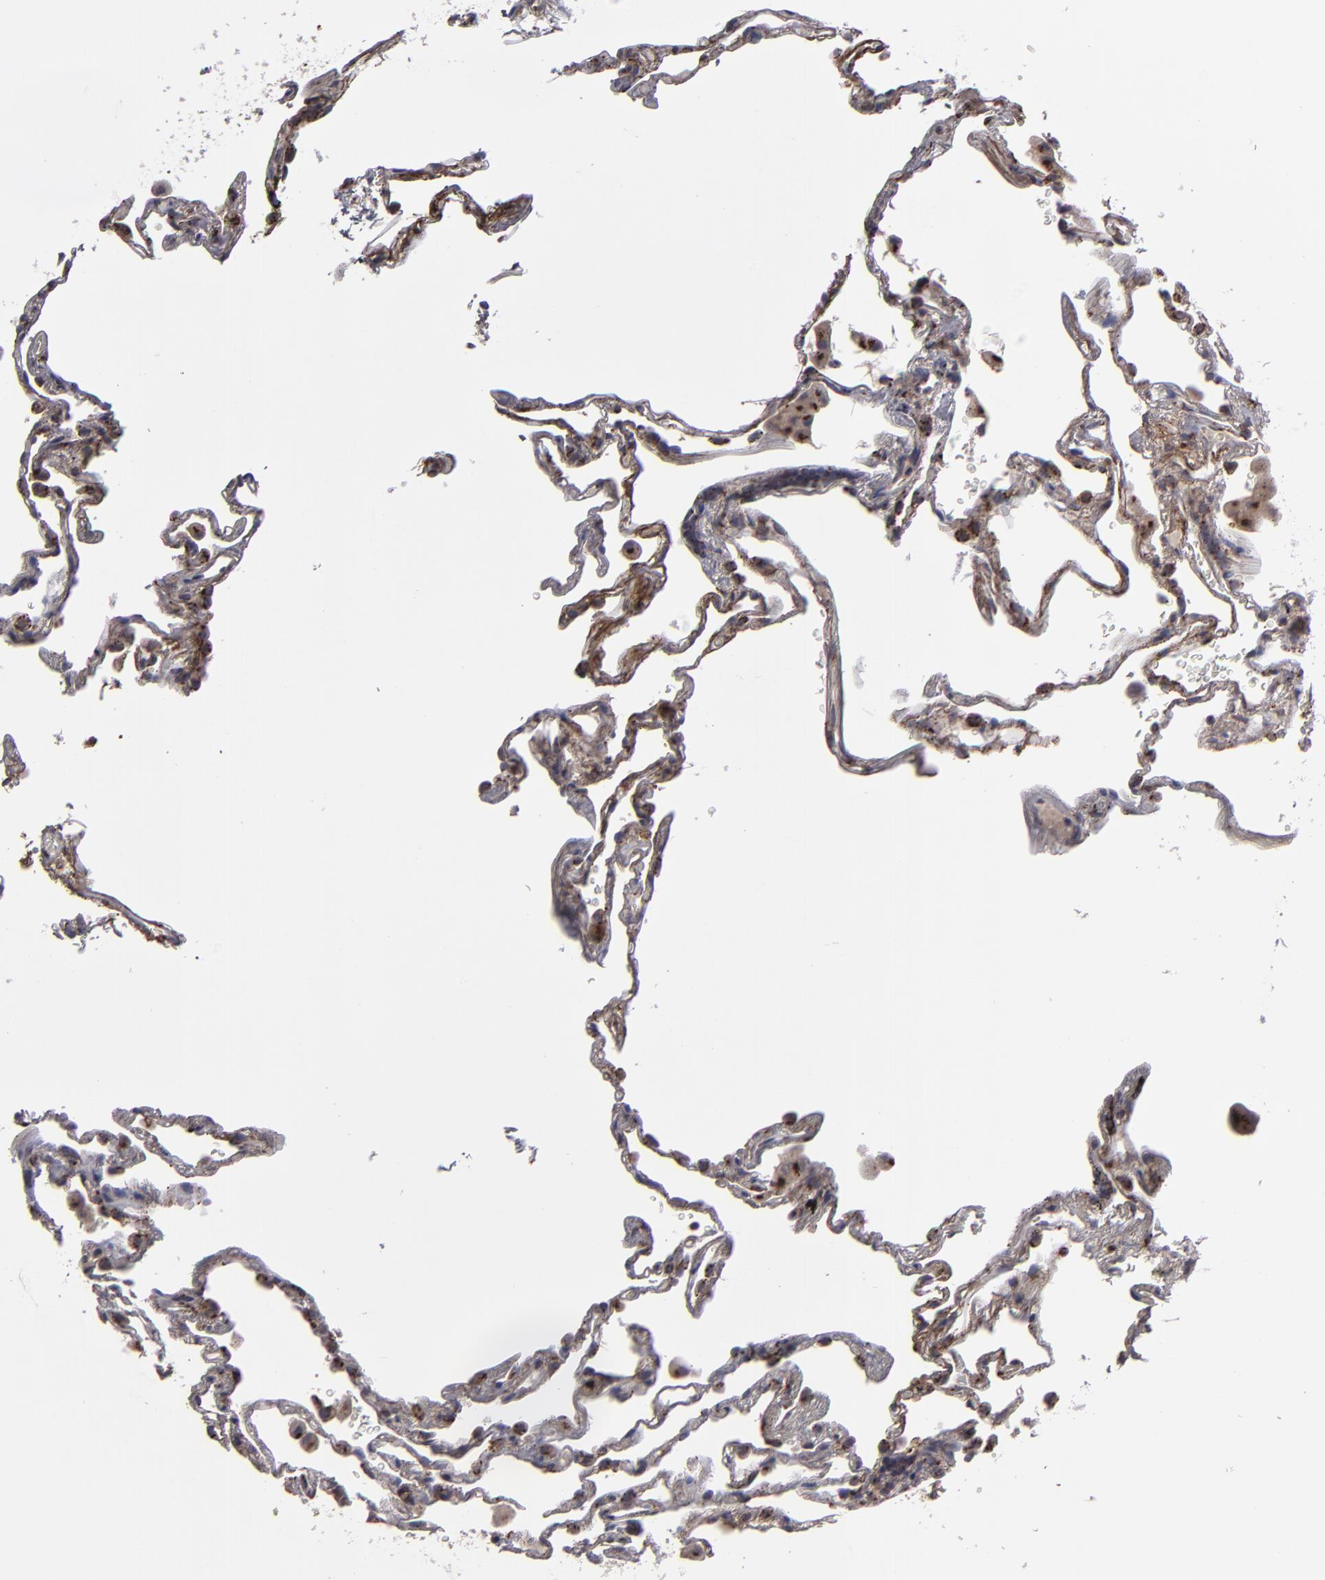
{"staining": {"intensity": "weak", "quantity": "<25%", "location": "cytoplasmic/membranous"}, "tissue": "lung", "cell_type": "Alveolar cells", "image_type": "normal", "snomed": [{"axis": "morphology", "description": "Normal tissue, NOS"}, {"axis": "morphology", "description": "Inflammation, NOS"}, {"axis": "topography", "description": "Lung"}], "caption": "The photomicrograph exhibits no staining of alveolar cells in normal lung. (Brightfield microscopy of DAB (3,3'-diaminobenzidine) immunohistochemistry at high magnification).", "gene": "IL12A", "patient": {"sex": "male", "age": 69}}